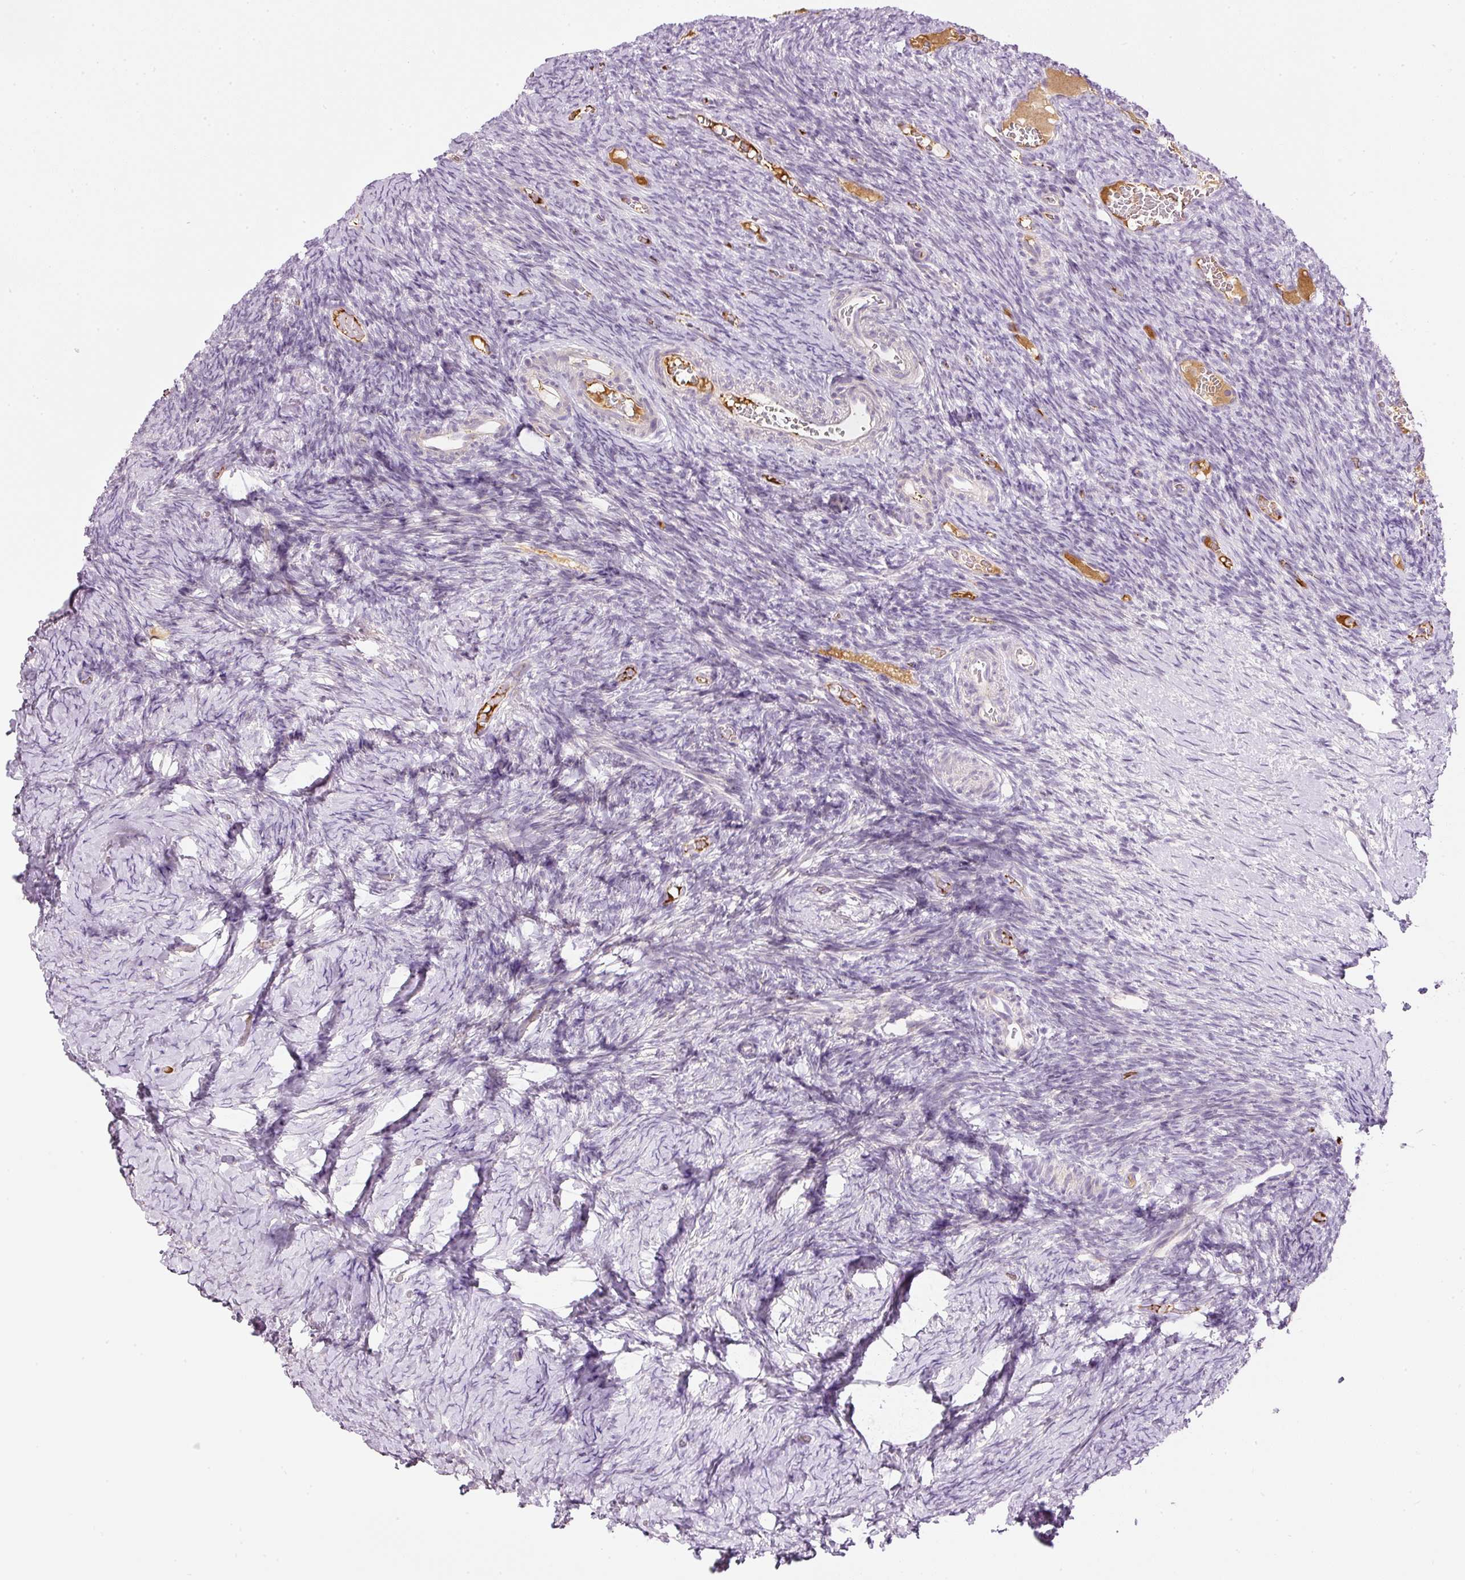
{"staining": {"intensity": "negative", "quantity": "none", "location": "none"}, "tissue": "ovary", "cell_type": "Ovarian stroma cells", "image_type": "normal", "snomed": [{"axis": "morphology", "description": "Normal tissue, NOS"}, {"axis": "topography", "description": "Ovary"}], "caption": "This is a photomicrograph of immunohistochemistry staining of normal ovary, which shows no staining in ovarian stroma cells. Nuclei are stained in blue.", "gene": "KPNA5", "patient": {"sex": "female", "age": 39}}